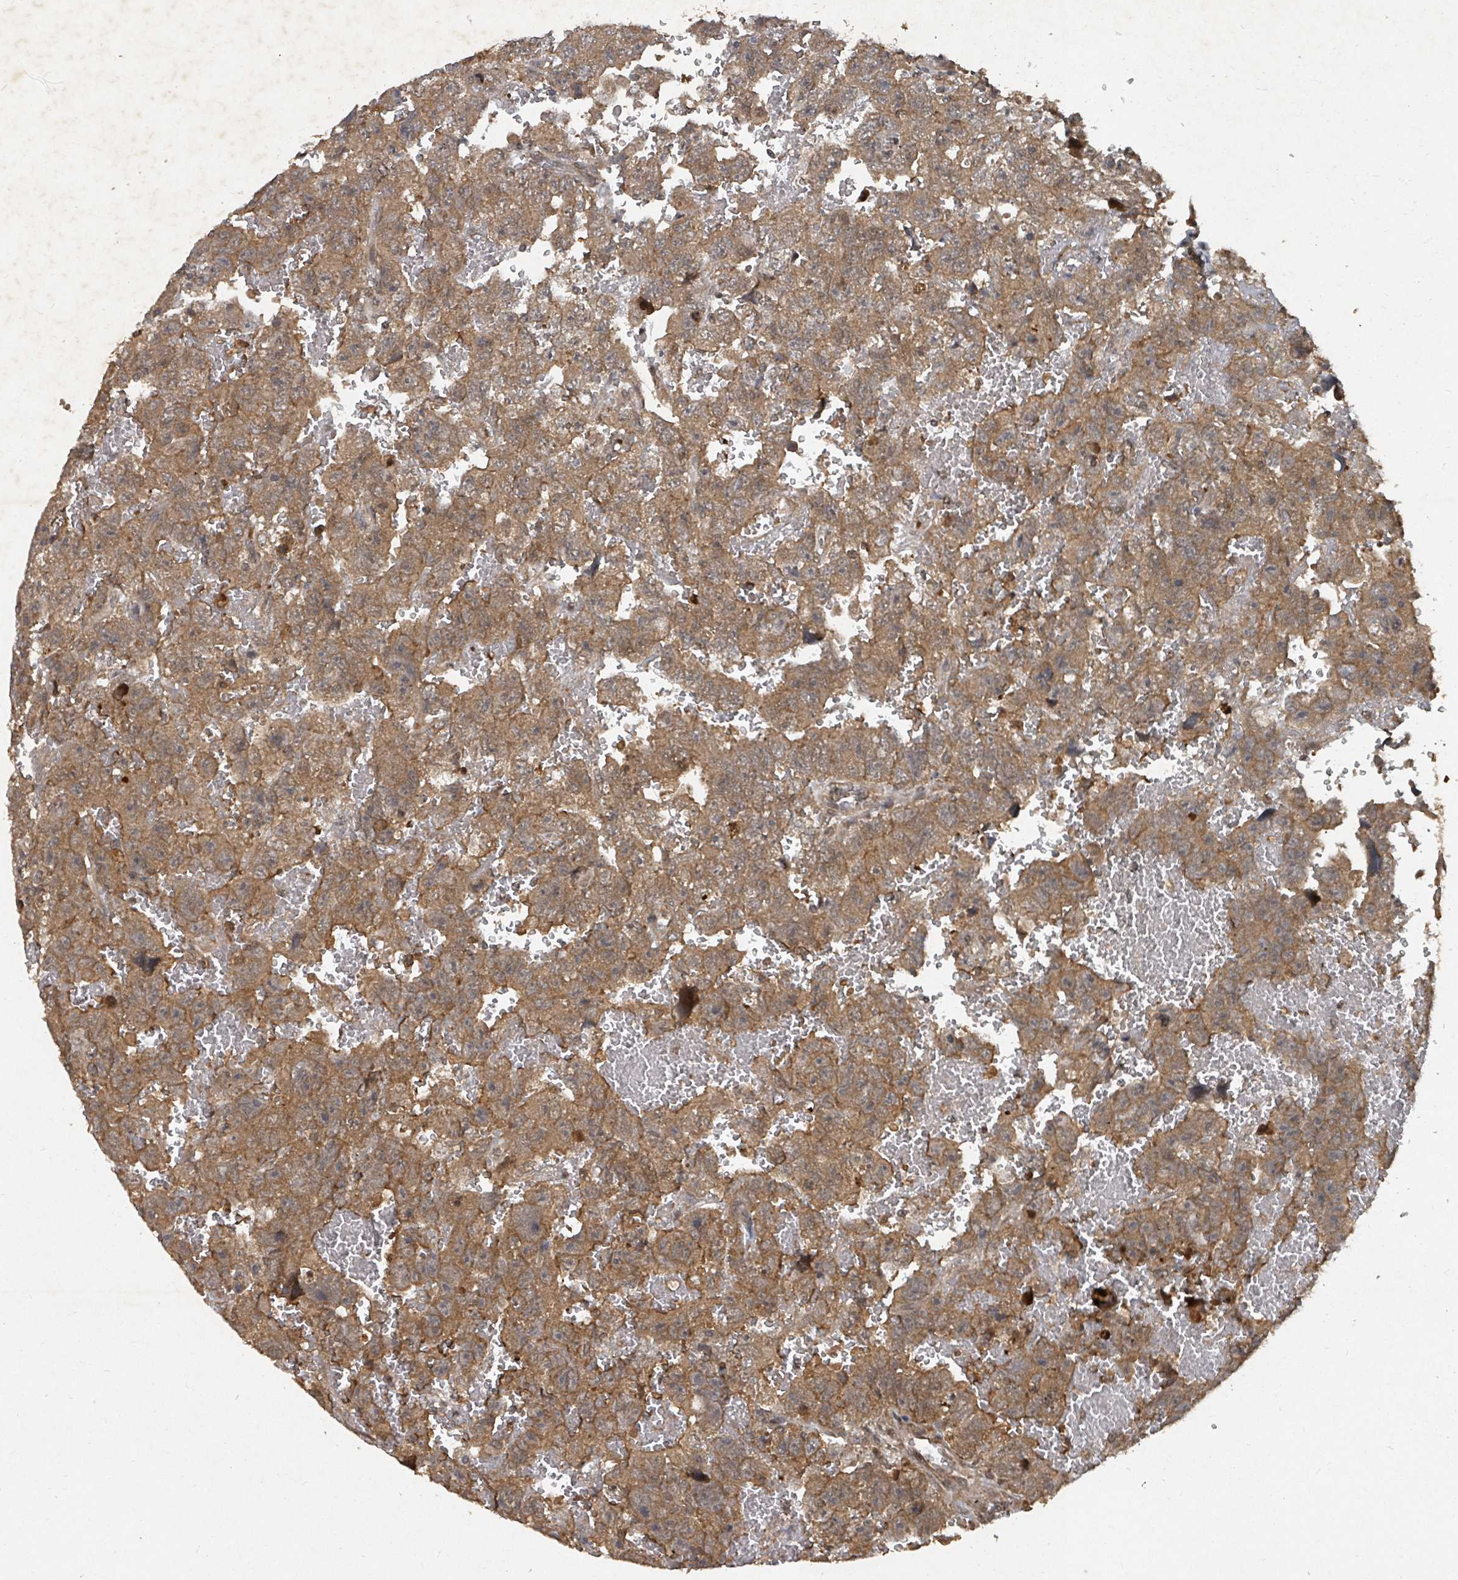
{"staining": {"intensity": "moderate", "quantity": ">75%", "location": "cytoplasmic/membranous"}, "tissue": "testis cancer", "cell_type": "Tumor cells", "image_type": "cancer", "snomed": [{"axis": "morphology", "description": "Carcinoma, Embryonal, NOS"}, {"axis": "topography", "description": "Testis"}], "caption": "Human testis cancer (embryonal carcinoma) stained with a brown dye exhibits moderate cytoplasmic/membranous positive positivity in approximately >75% of tumor cells.", "gene": "KDM4E", "patient": {"sex": "male", "age": 45}}